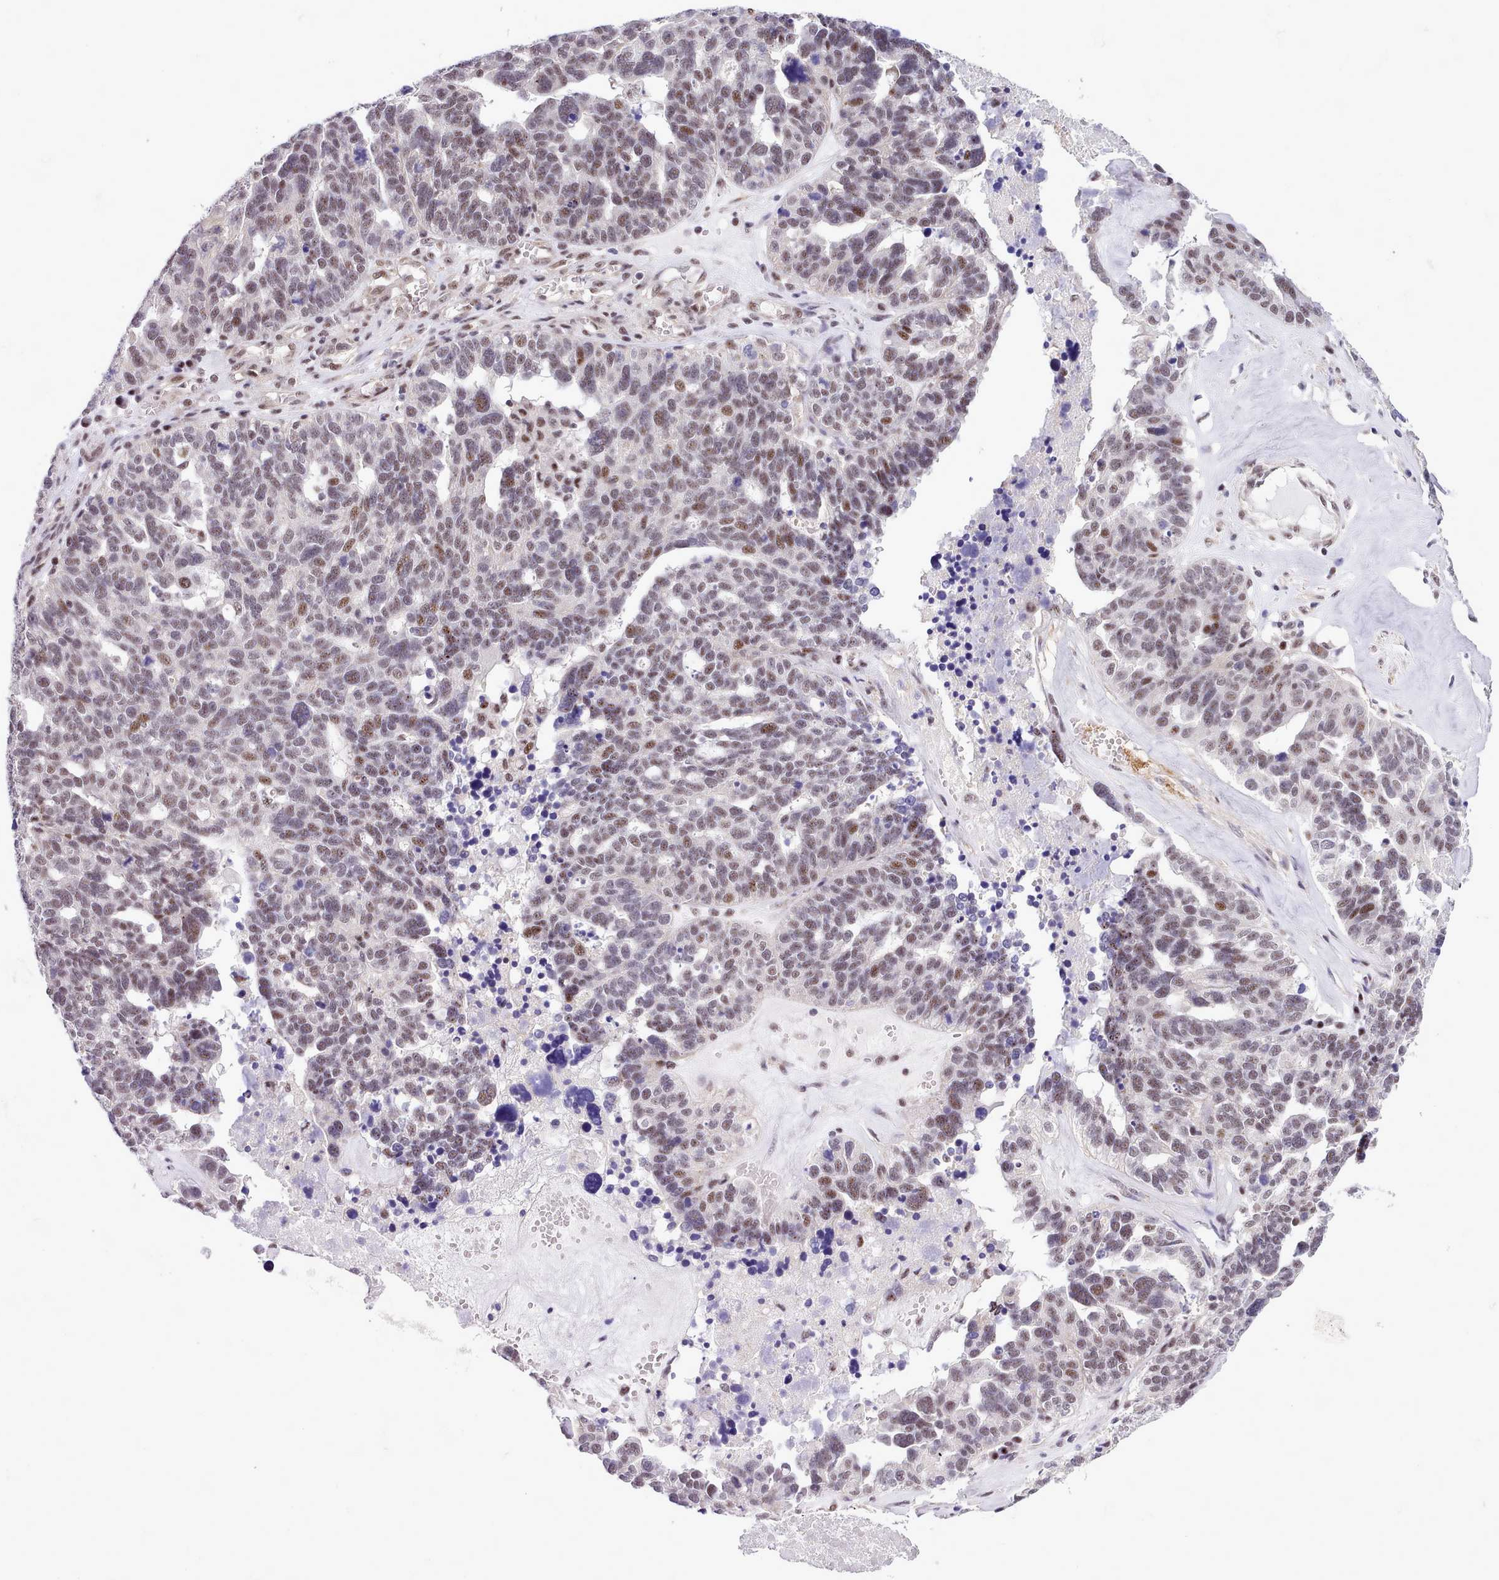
{"staining": {"intensity": "moderate", "quantity": "<25%", "location": "nuclear"}, "tissue": "ovarian cancer", "cell_type": "Tumor cells", "image_type": "cancer", "snomed": [{"axis": "morphology", "description": "Cystadenocarcinoma, serous, NOS"}, {"axis": "topography", "description": "Ovary"}], "caption": "A histopathology image of human ovarian cancer (serous cystadenocarcinoma) stained for a protein reveals moderate nuclear brown staining in tumor cells.", "gene": "HOXB7", "patient": {"sex": "female", "age": 59}}